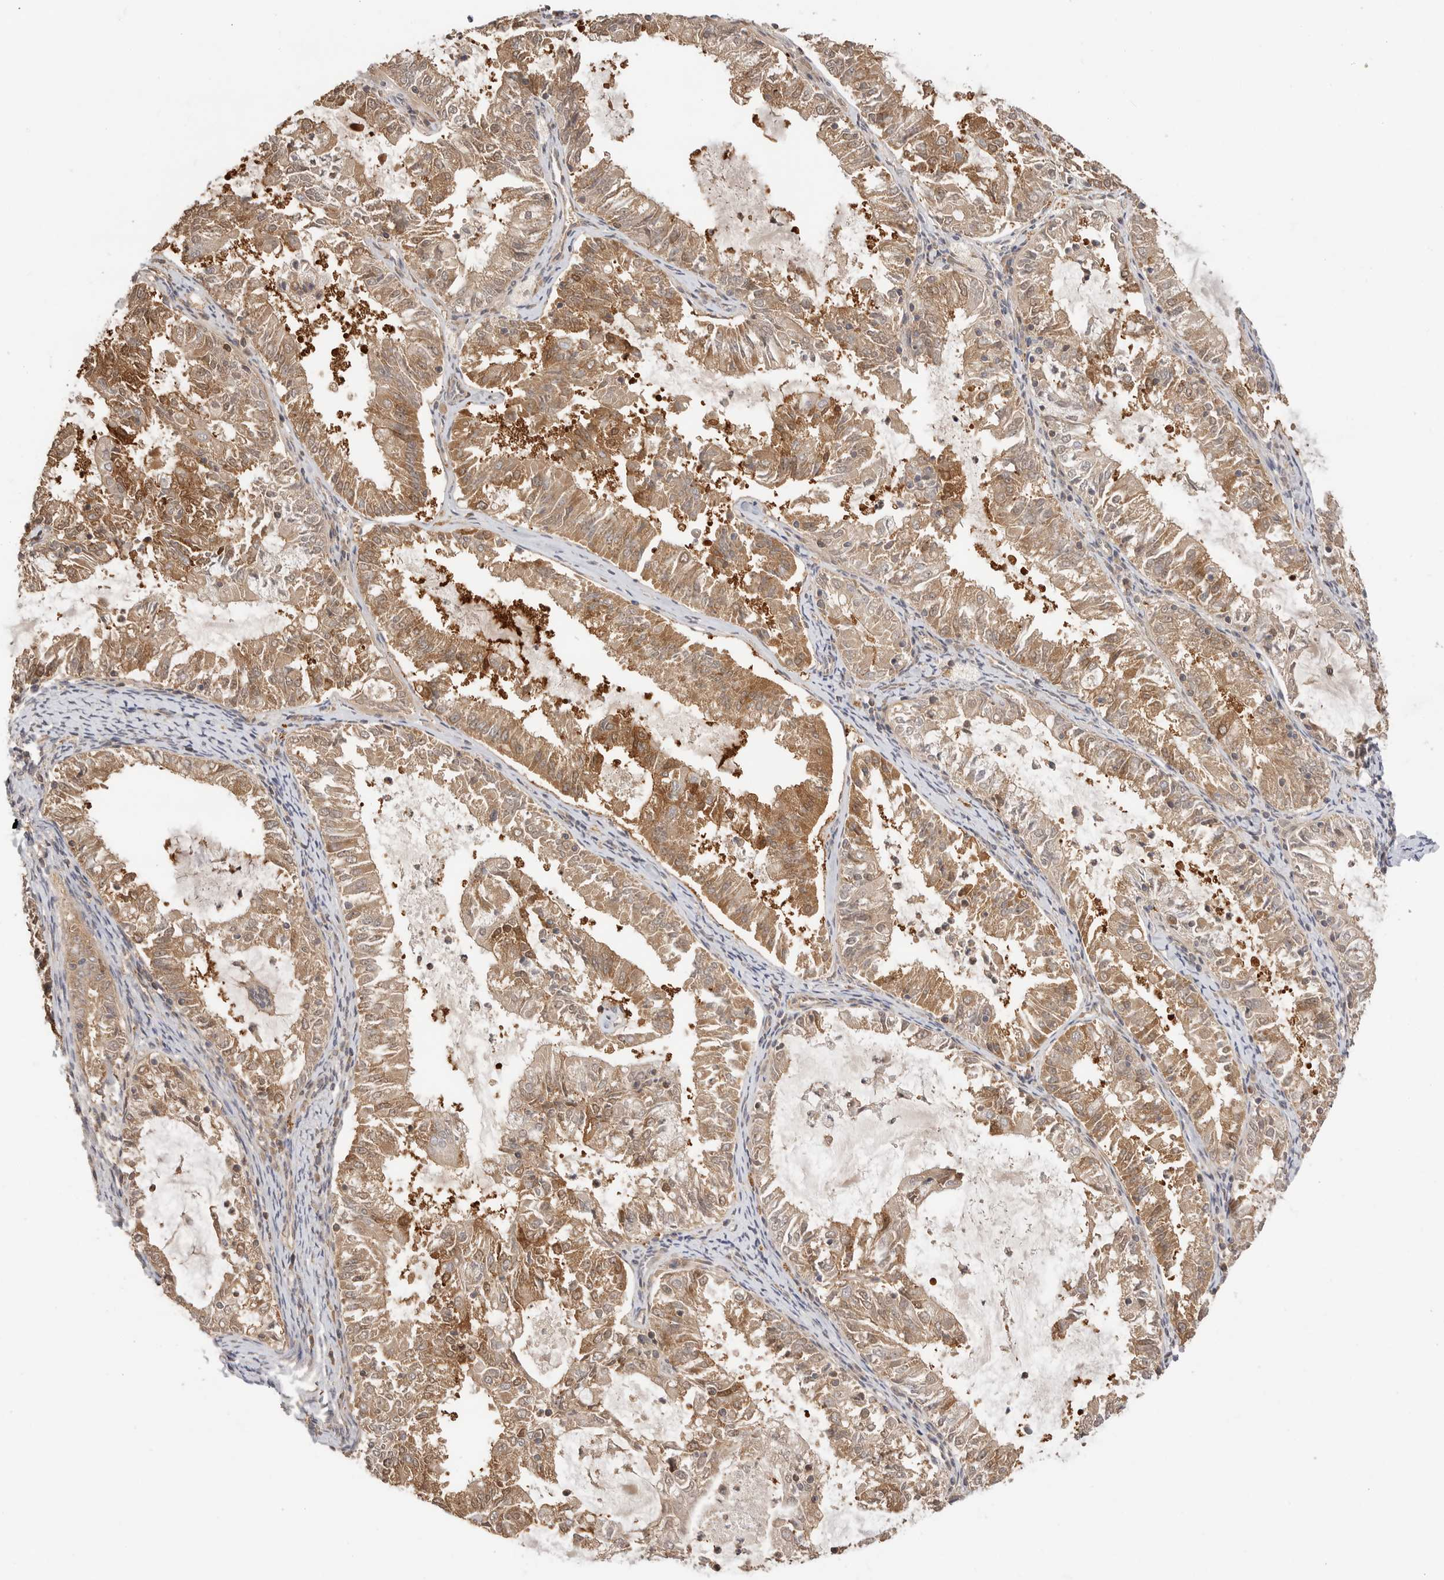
{"staining": {"intensity": "moderate", "quantity": ">75%", "location": "cytoplasmic/membranous"}, "tissue": "endometrial cancer", "cell_type": "Tumor cells", "image_type": "cancer", "snomed": [{"axis": "morphology", "description": "Adenocarcinoma, NOS"}, {"axis": "topography", "description": "Endometrium"}], "caption": "Protein staining of endometrial cancer (adenocarcinoma) tissue exhibits moderate cytoplasmic/membranous staining in about >75% of tumor cells. (DAB IHC, brown staining for protein, blue staining for nuclei).", "gene": "CLDN12", "patient": {"sex": "female", "age": 57}}